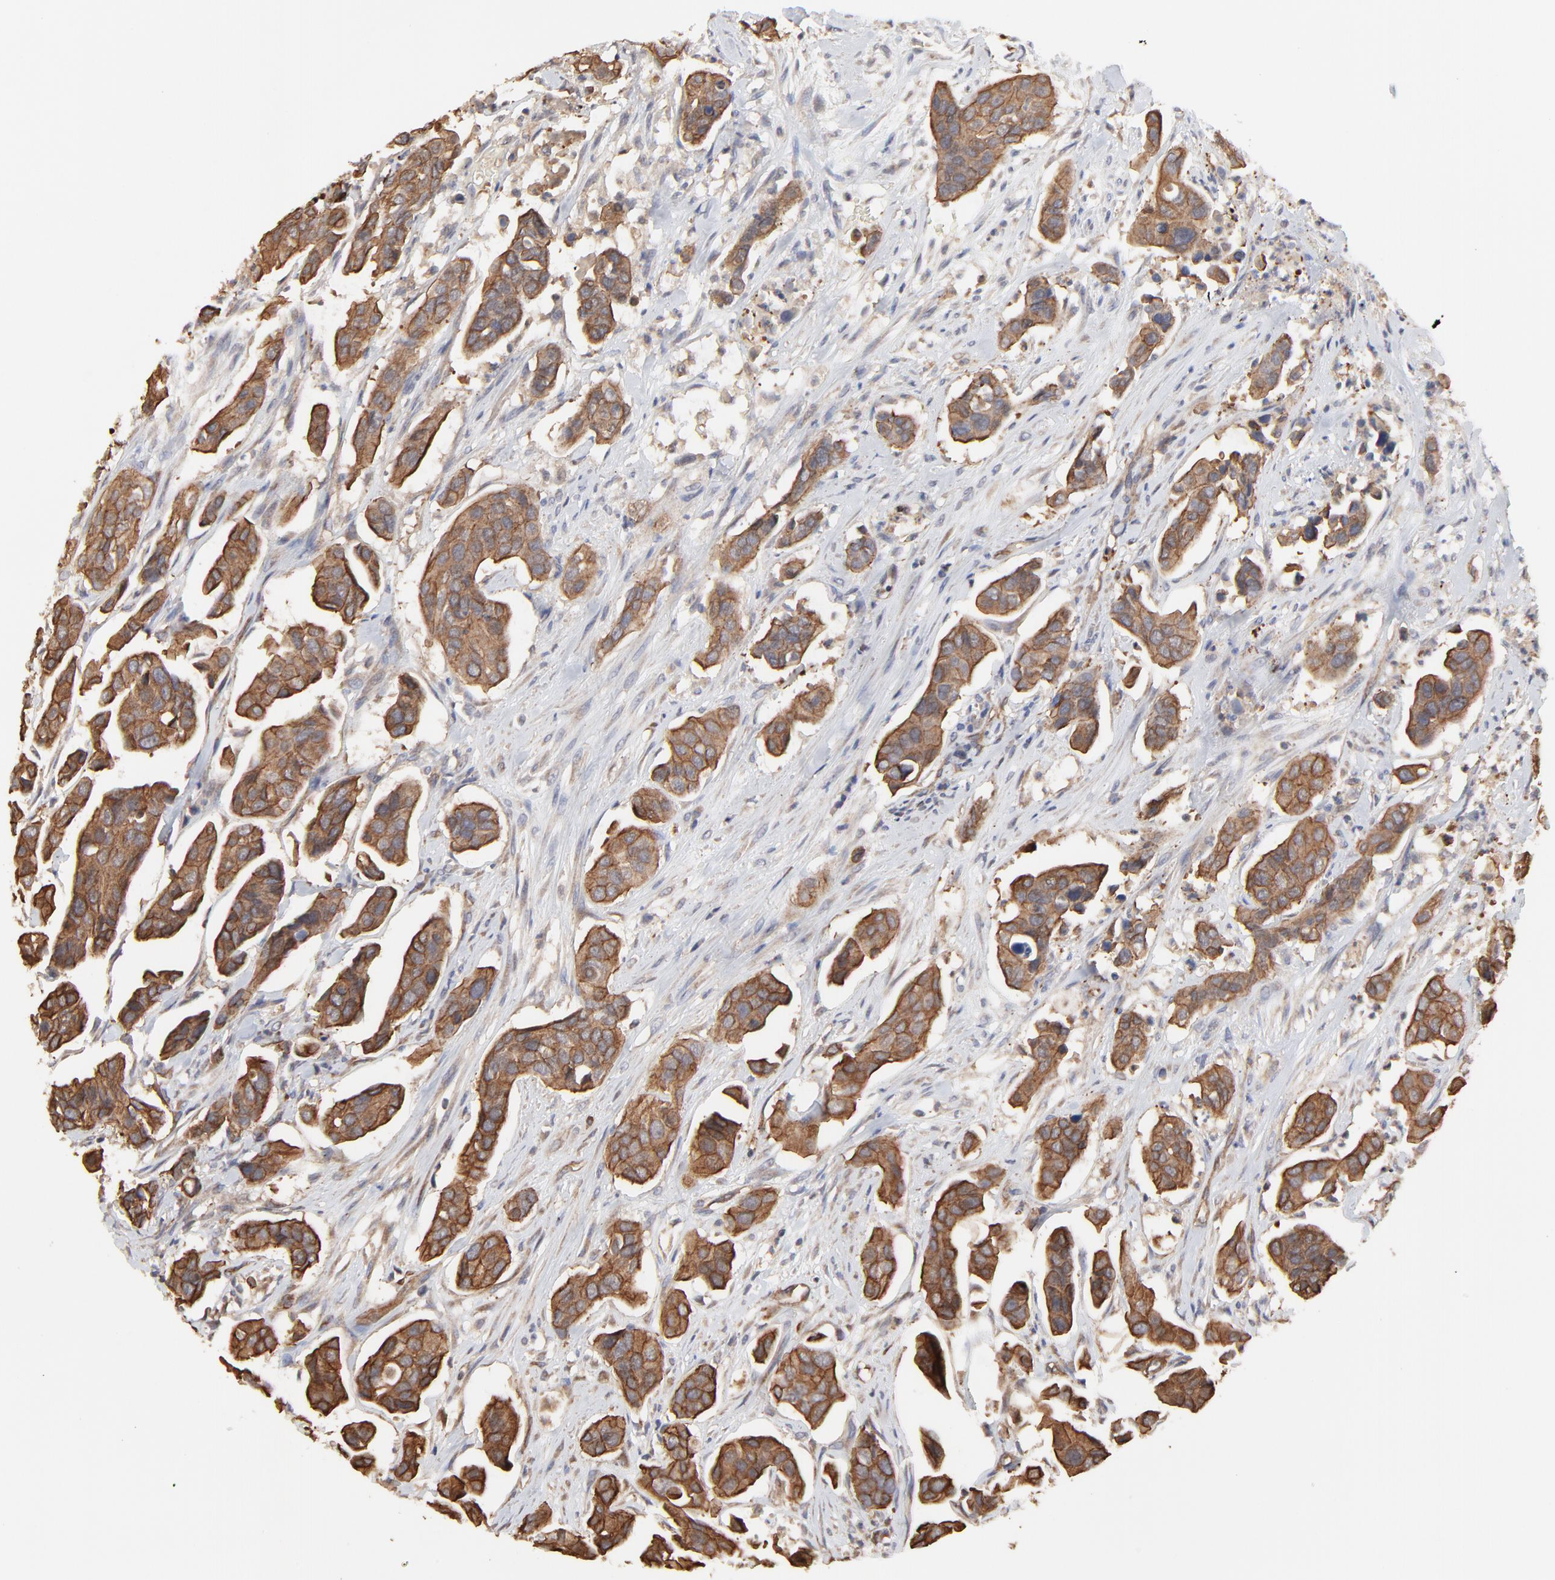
{"staining": {"intensity": "strong", "quantity": ">75%", "location": "cytoplasmic/membranous"}, "tissue": "urothelial cancer", "cell_type": "Tumor cells", "image_type": "cancer", "snomed": [{"axis": "morphology", "description": "Adenocarcinoma, NOS"}, {"axis": "topography", "description": "Urinary bladder"}], "caption": "Immunohistochemical staining of human adenocarcinoma exhibits high levels of strong cytoplasmic/membranous protein staining in approximately >75% of tumor cells.", "gene": "ARMT1", "patient": {"sex": "male", "age": 61}}